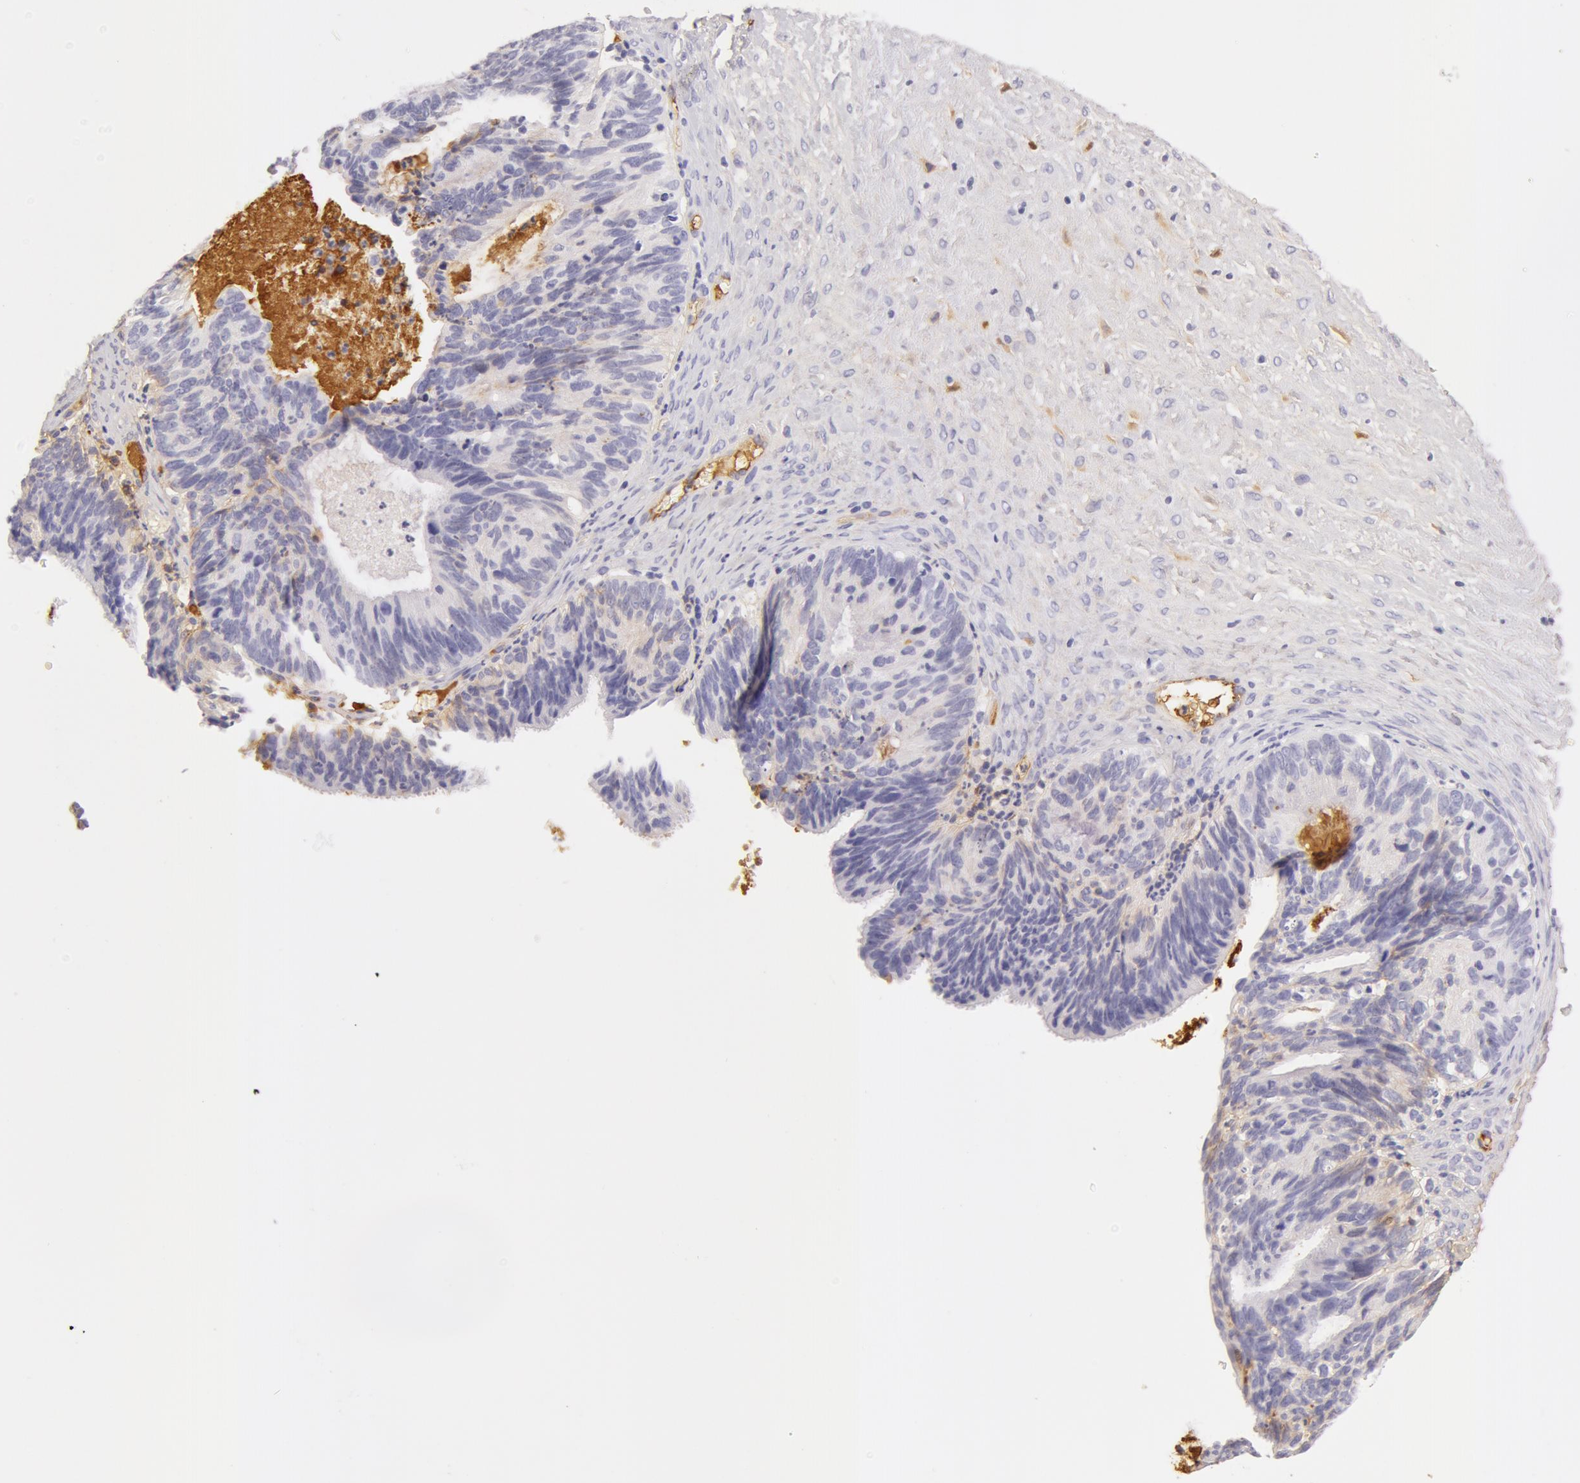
{"staining": {"intensity": "negative", "quantity": "none", "location": "none"}, "tissue": "ovarian cancer", "cell_type": "Tumor cells", "image_type": "cancer", "snomed": [{"axis": "morphology", "description": "Carcinoma, endometroid"}, {"axis": "topography", "description": "Ovary"}], "caption": "Immunohistochemistry (IHC) of ovarian endometroid carcinoma shows no expression in tumor cells.", "gene": "AHSG", "patient": {"sex": "female", "age": 52}}